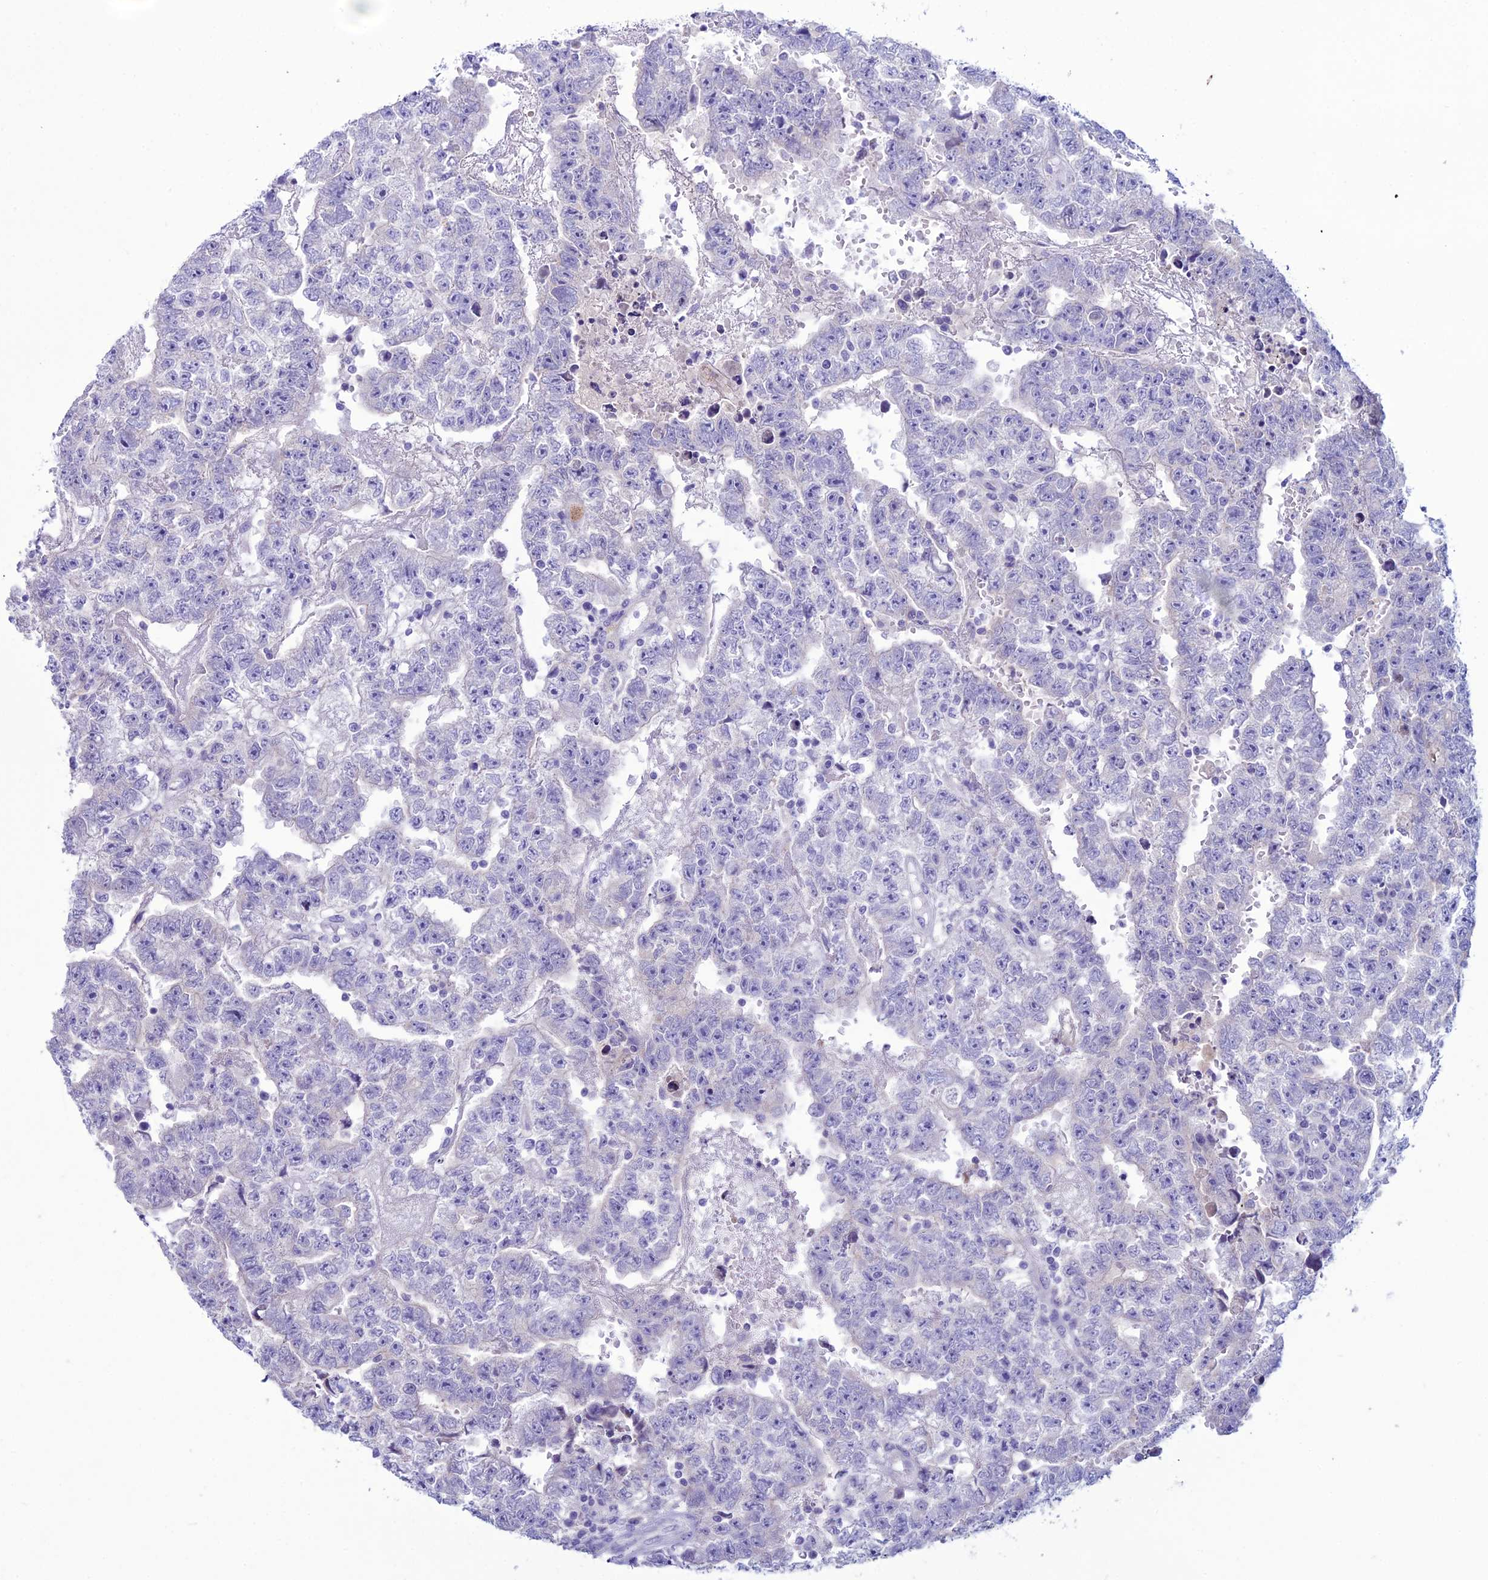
{"staining": {"intensity": "negative", "quantity": "none", "location": "none"}, "tissue": "testis cancer", "cell_type": "Tumor cells", "image_type": "cancer", "snomed": [{"axis": "morphology", "description": "Carcinoma, Embryonal, NOS"}, {"axis": "topography", "description": "Testis"}], "caption": "Testis cancer (embryonal carcinoma) was stained to show a protein in brown. There is no significant positivity in tumor cells.", "gene": "CLEC2L", "patient": {"sex": "male", "age": 25}}